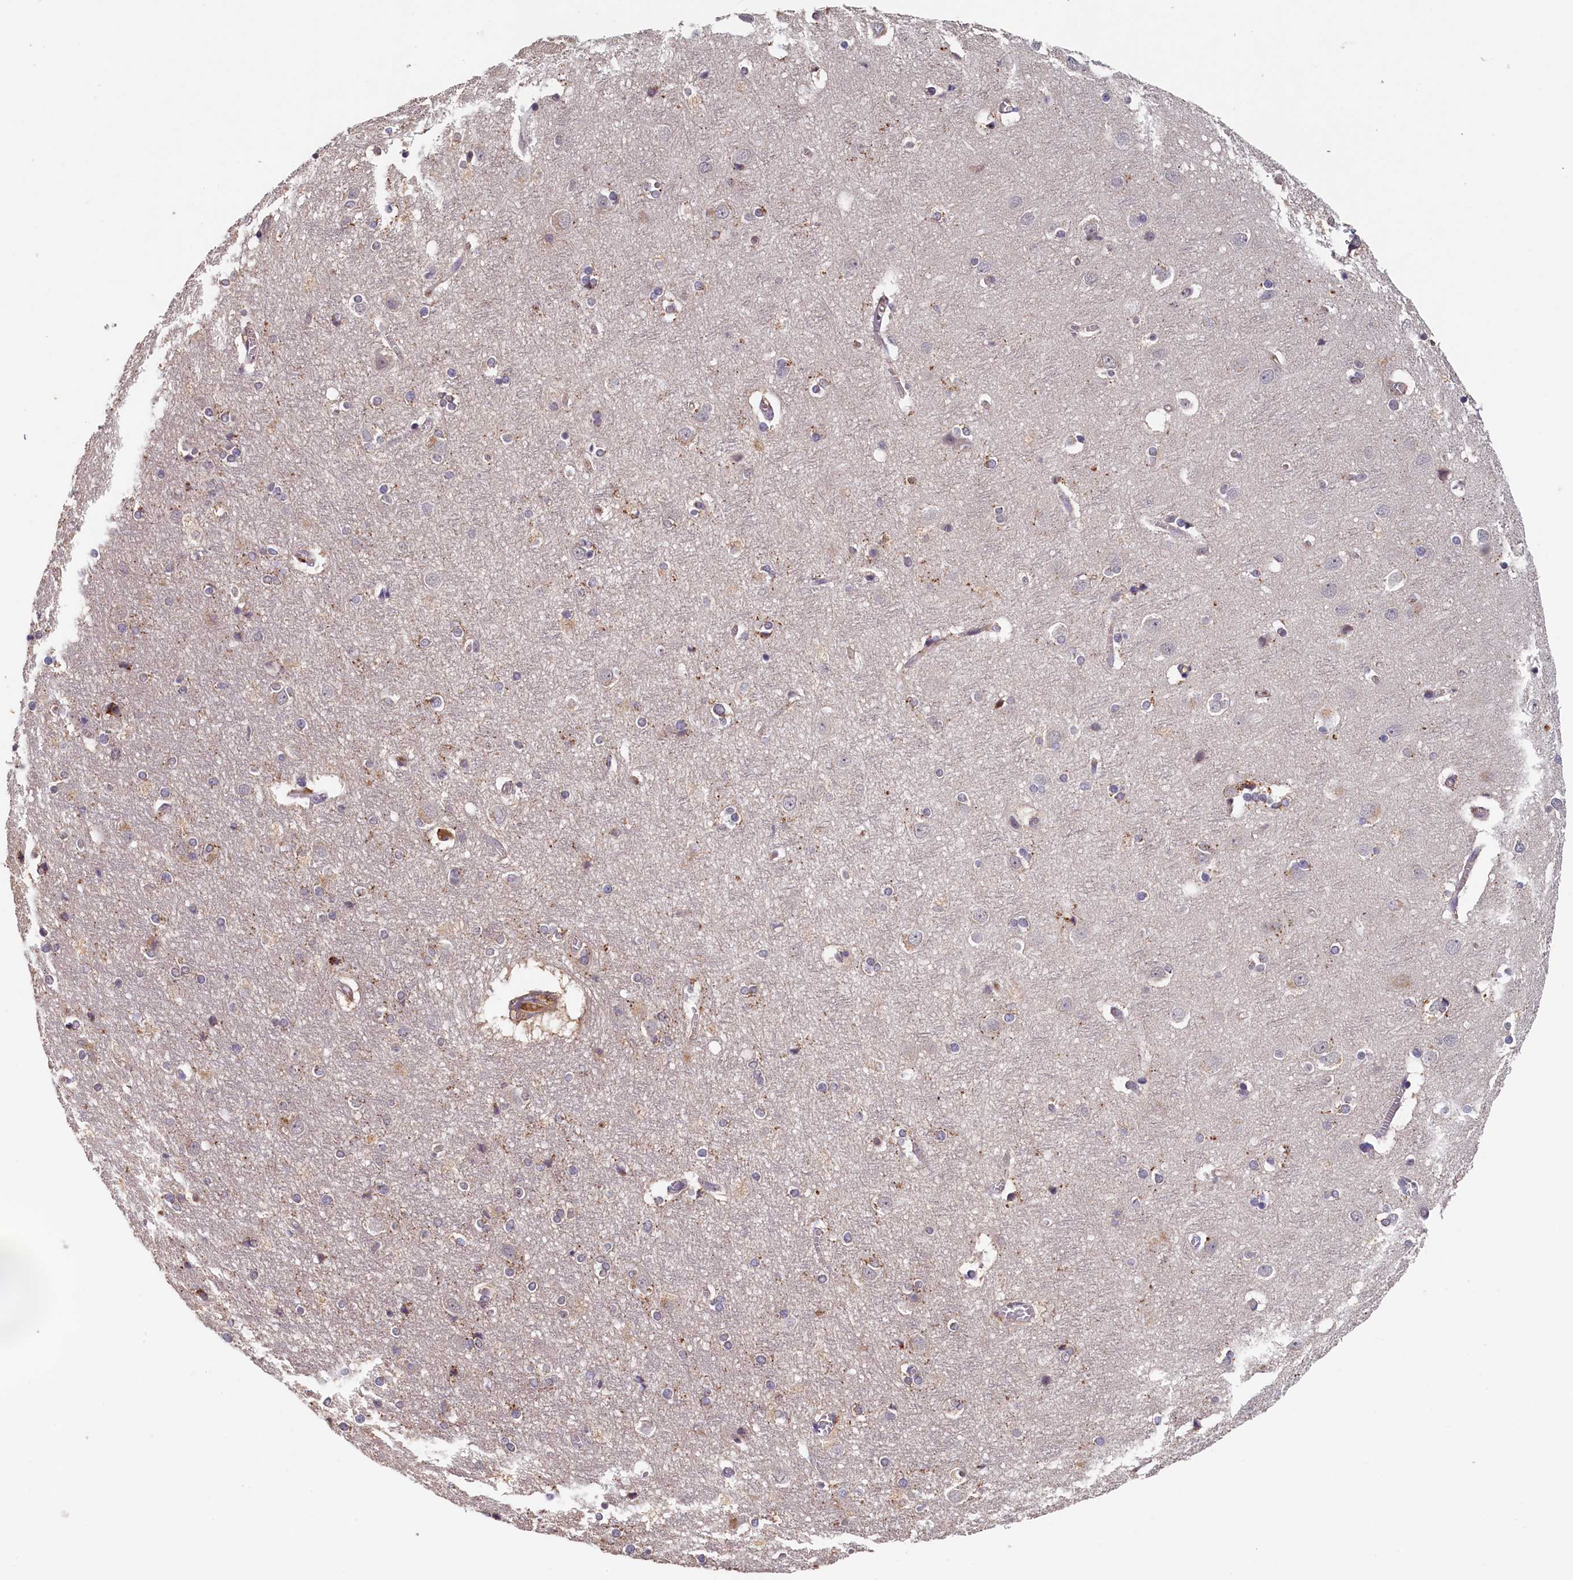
{"staining": {"intensity": "weak", "quantity": ">75%", "location": "cytoplasmic/membranous"}, "tissue": "cerebral cortex", "cell_type": "Endothelial cells", "image_type": "normal", "snomed": [{"axis": "morphology", "description": "Normal tissue, NOS"}, {"axis": "topography", "description": "Cerebral cortex"}], "caption": "IHC of benign cerebral cortex demonstrates low levels of weak cytoplasmic/membranous staining in approximately >75% of endothelial cells. (brown staining indicates protein expression, while blue staining denotes nuclei).", "gene": "NUBP2", "patient": {"sex": "male", "age": 54}}